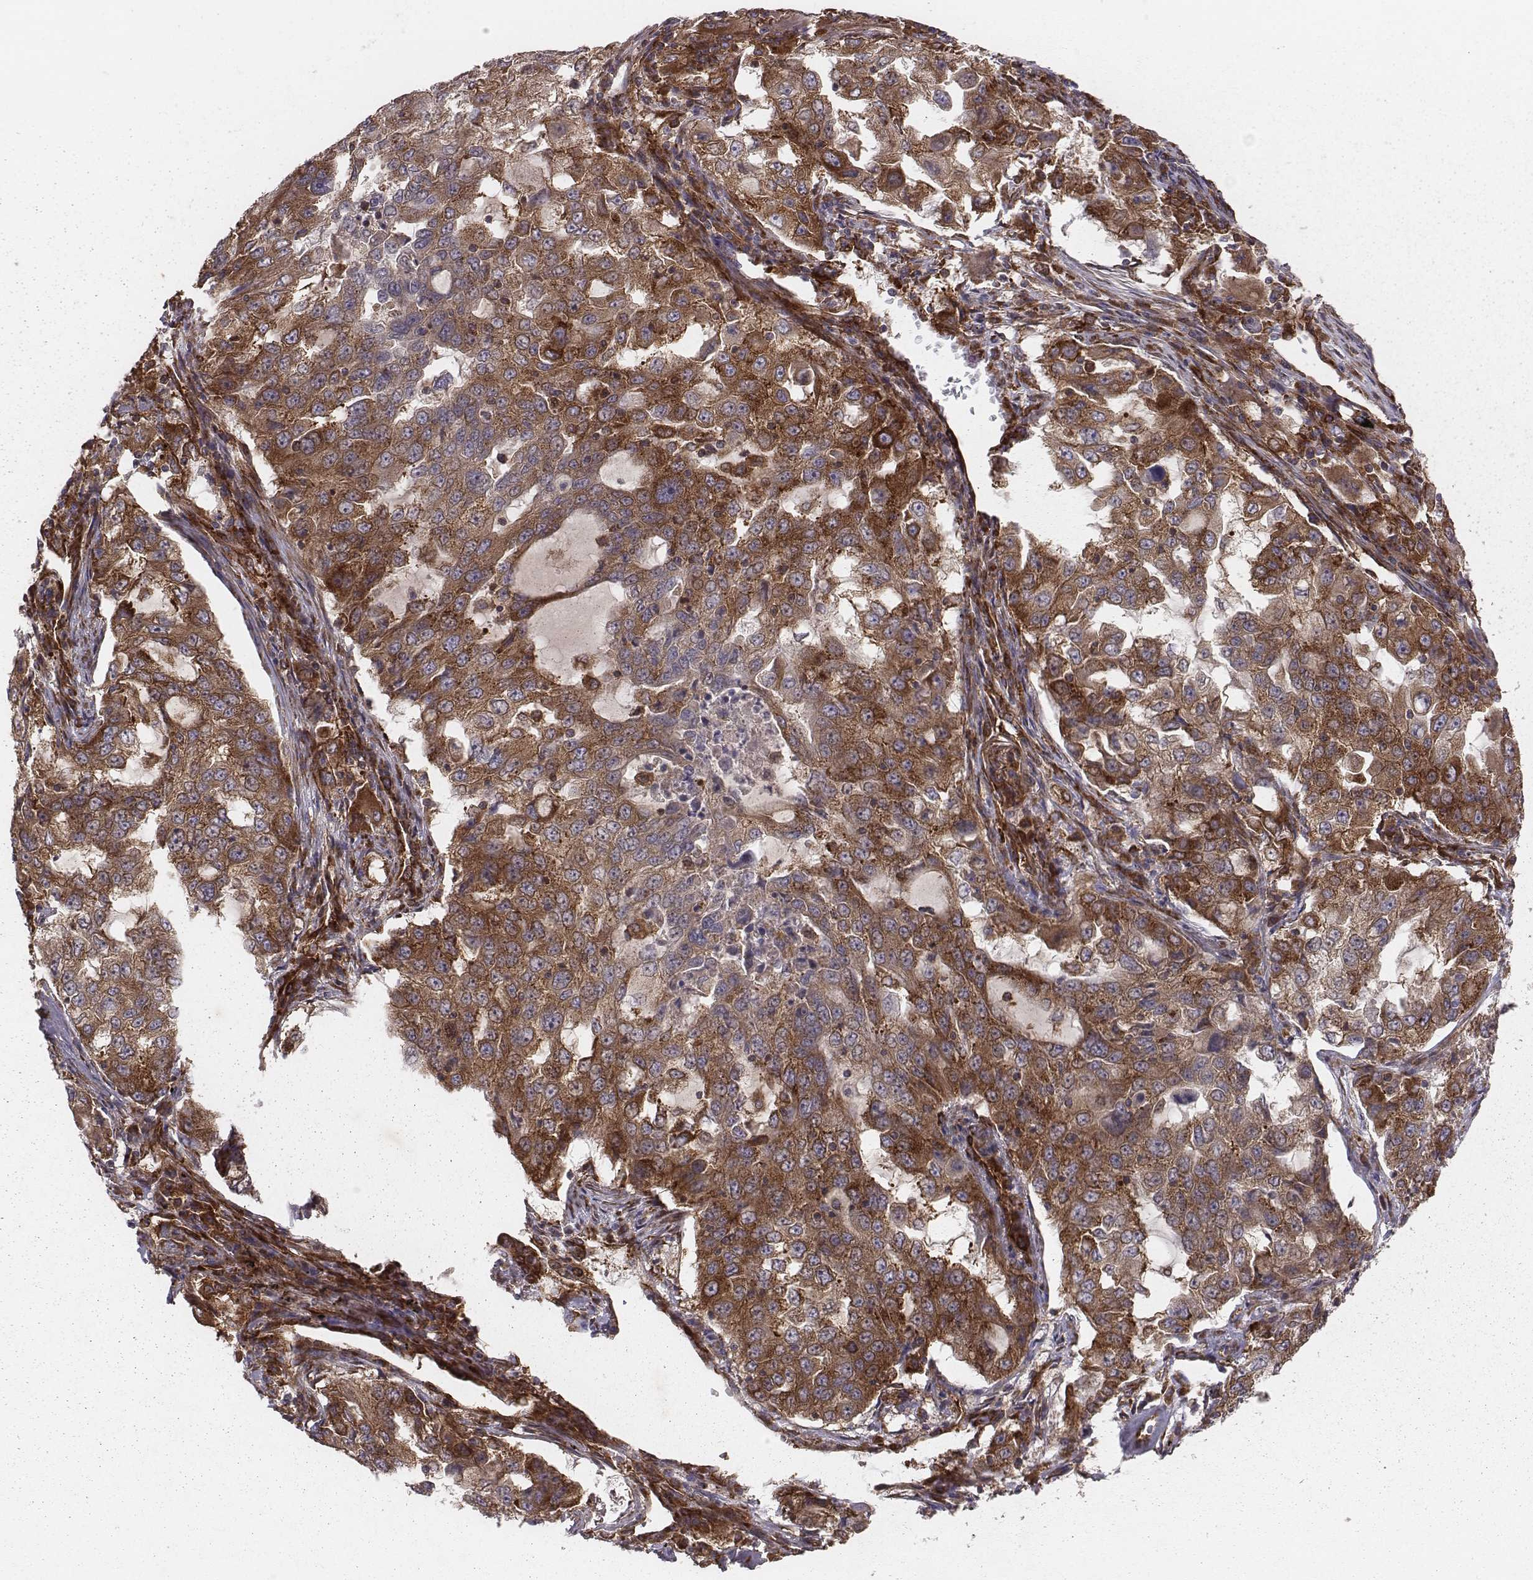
{"staining": {"intensity": "moderate", "quantity": ">75%", "location": "cytoplasmic/membranous"}, "tissue": "lung cancer", "cell_type": "Tumor cells", "image_type": "cancer", "snomed": [{"axis": "morphology", "description": "Adenocarcinoma, NOS"}, {"axis": "topography", "description": "Lung"}], "caption": "Protein expression analysis of human adenocarcinoma (lung) reveals moderate cytoplasmic/membranous positivity in about >75% of tumor cells.", "gene": "TXLNA", "patient": {"sex": "female", "age": 61}}